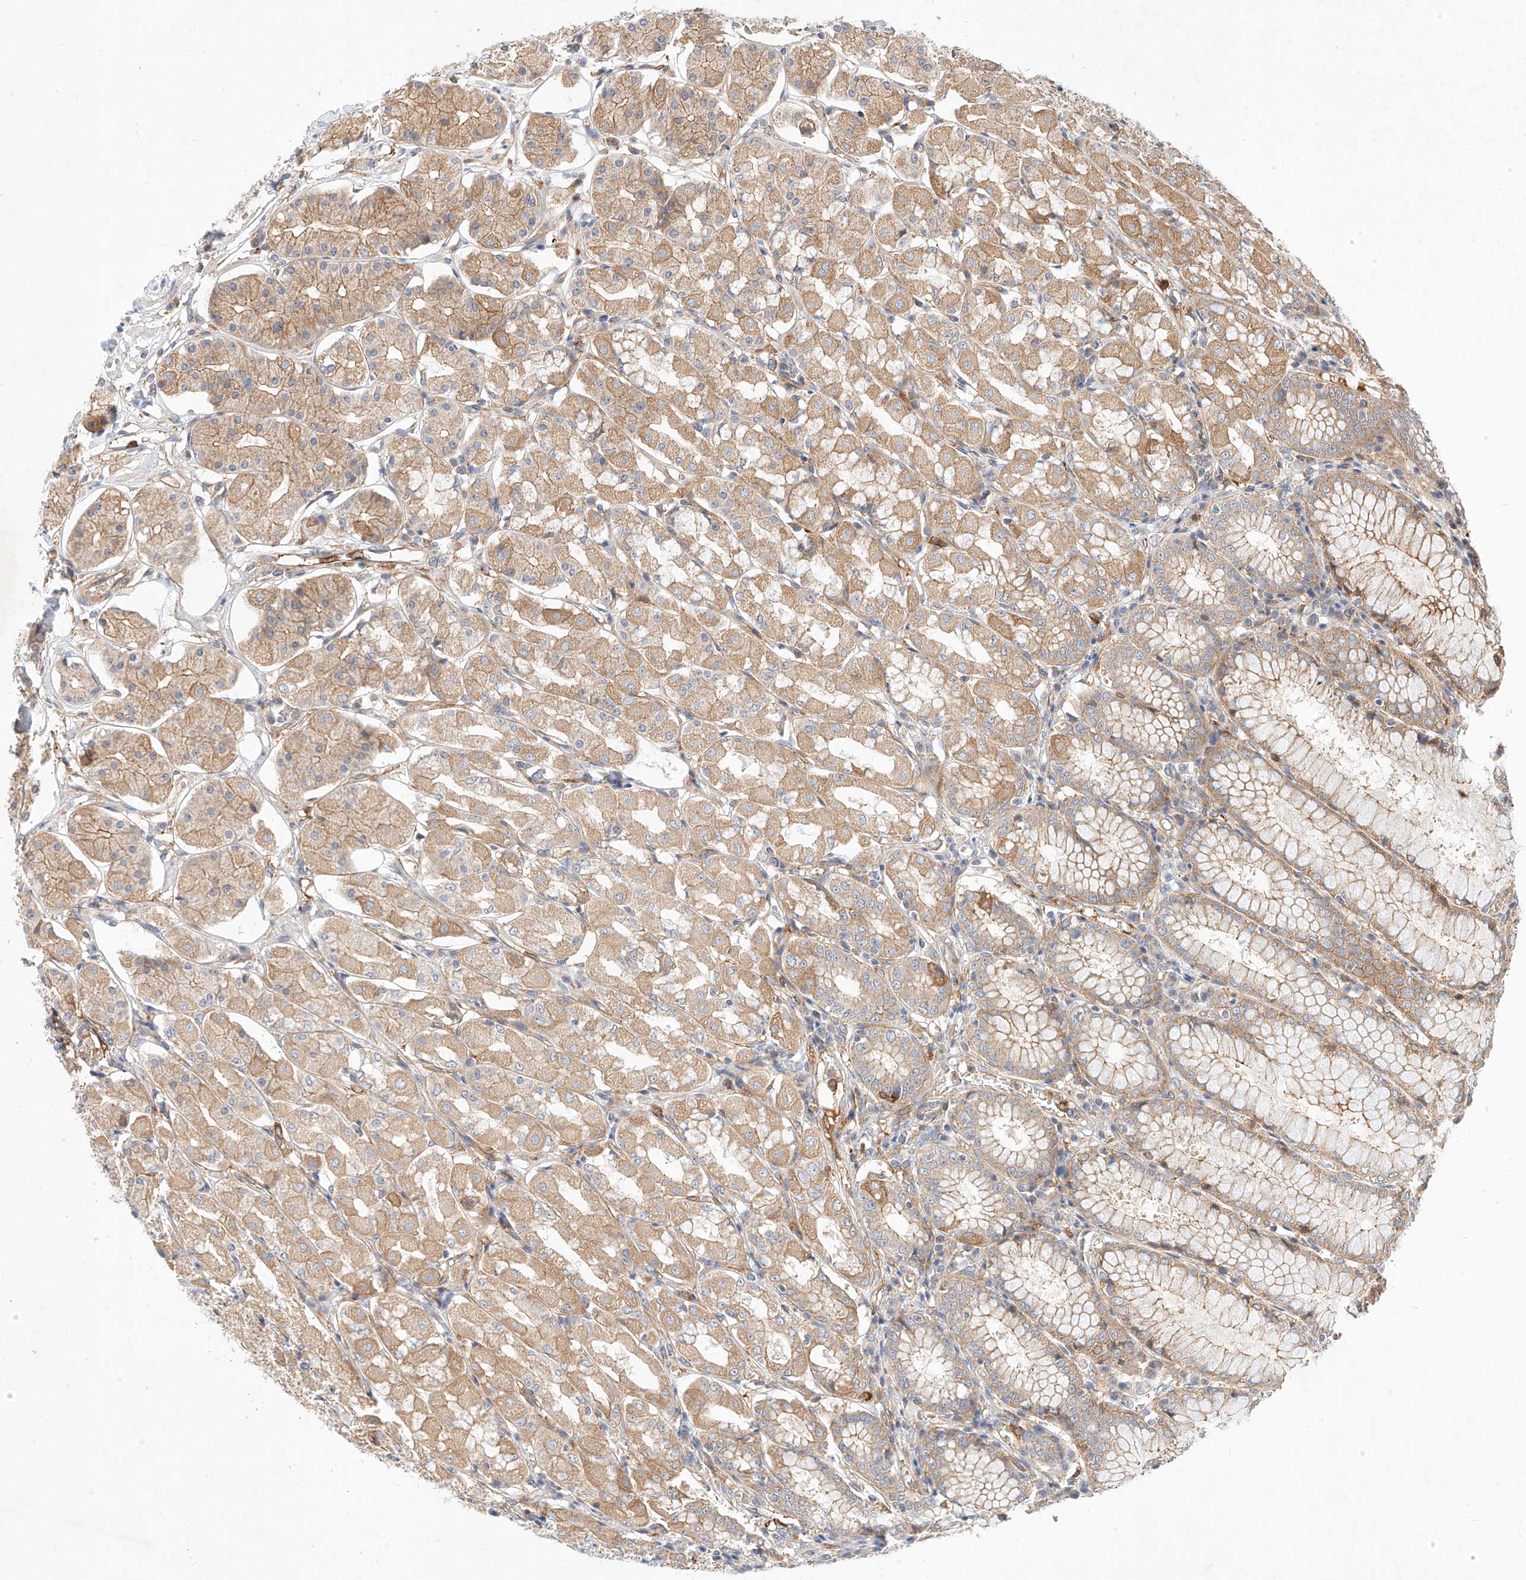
{"staining": {"intensity": "weak", "quantity": ">75%", "location": "cytoplasmic/membranous"}, "tissue": "stomach", "cell_type": "Glandular cells", "image_type": "normal", "snomed": [{"axis": "morphology", "description": "Normal tissue, NOS"}, {"axis": "topography", "description": "Stomach, lower"}], "caption": "The histopathology image reveals a brown stain indicating the presence of a protein in the cytoplasmic/membranous of glandular cells in stomach. (DAB = brown stain, brightfield microscopy at high magnification).", "gene": "NFAM1", "patient": {"sex": "female", "age": 56}}